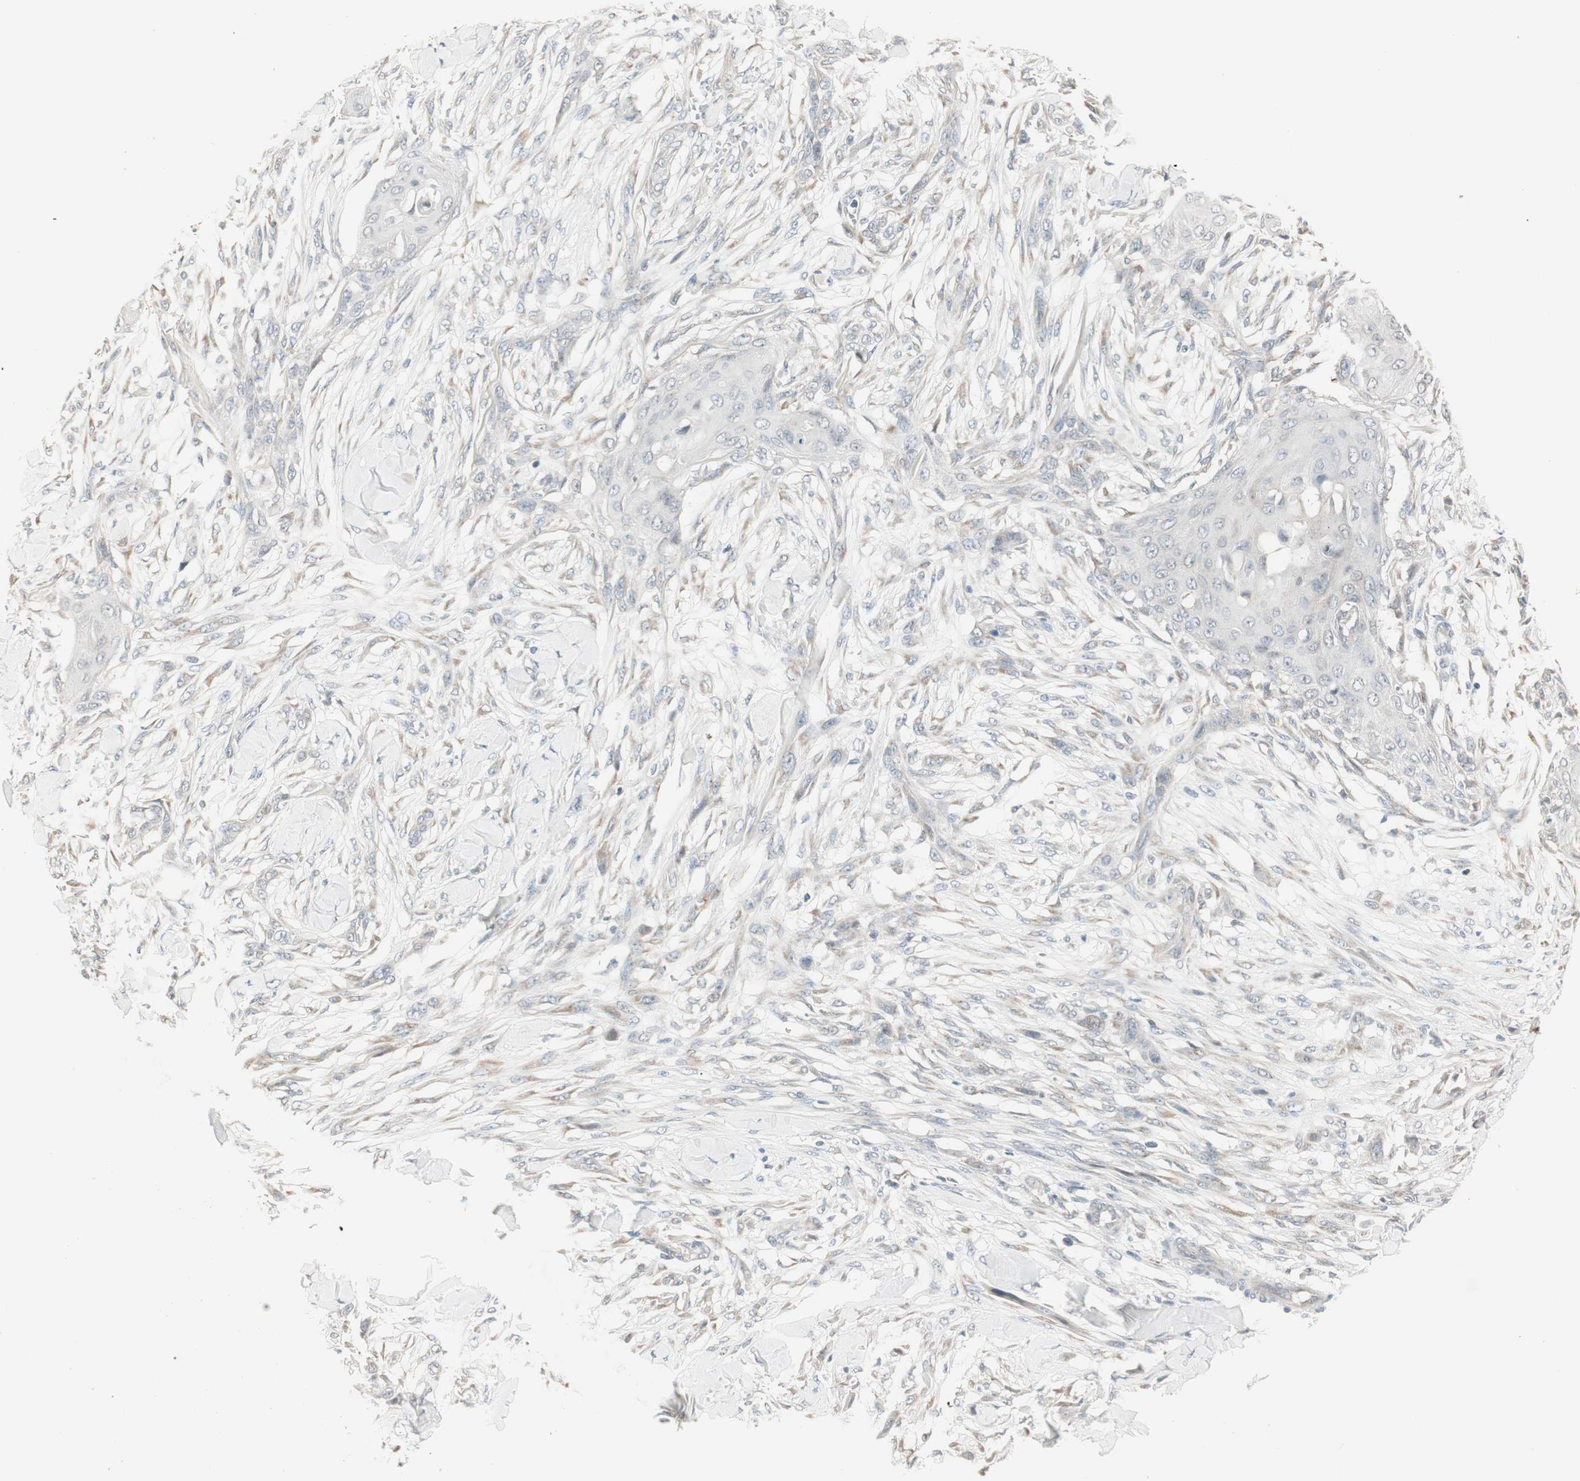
{"staining": {"intensity": "negative", "quantity": "none", "location": "none"}, "tissue": "skin cancer", "cell_type": "Tumor cells", "image_type": "cancer", "snomed": [{"axis": "morphology", "description": "Squamous cell carcinoma, NOS"}, {"axis": "topography", "description": "Skin"}], "caption": "This is an IHC histopathology image of skin cancer (squamous cell carcinoma). There is no positivity in tumor cells.", "gene": "PDZK1", "patient": {"sex": "female", "age": 59}}